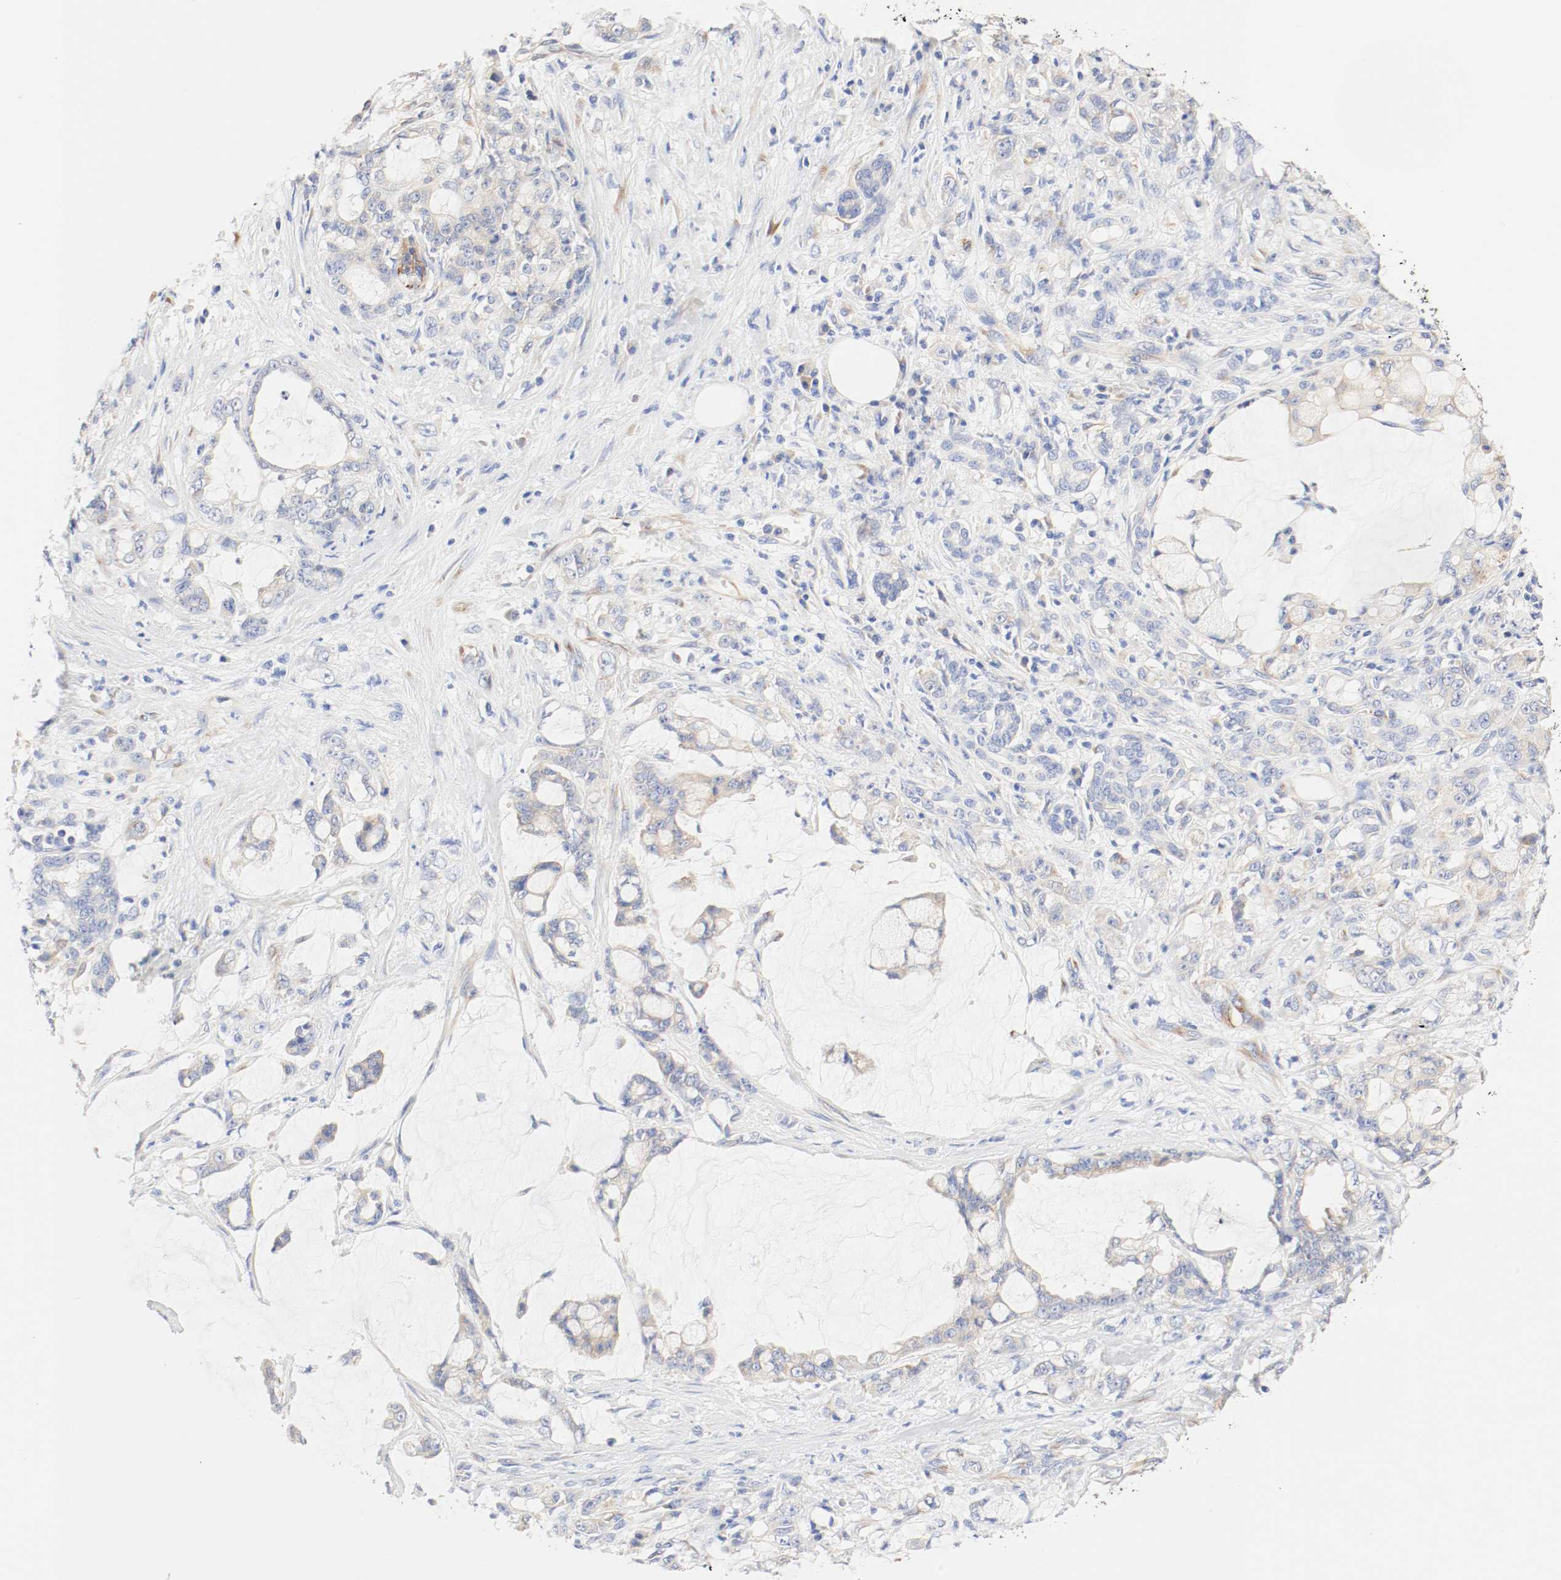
{"staining": {"intensity": "weak", "quantity": "<25%", "location": "cytoplasmic/membranous"}, "tissue": "pancreatic cancer", "cell_type": "Tumor cells", "image_type": "cancer", "snomed": [{"axis": "morphology", "description": "Adenocarcinoma, NOS"}, {"axis": "topography", "description": "Pancreas"}], "caption": "The photomicrograph reveals no staining of tumor cells in pancreatic cancer.", "gene": "GIT1", "patient": {"sex": "female", "age": 73}}